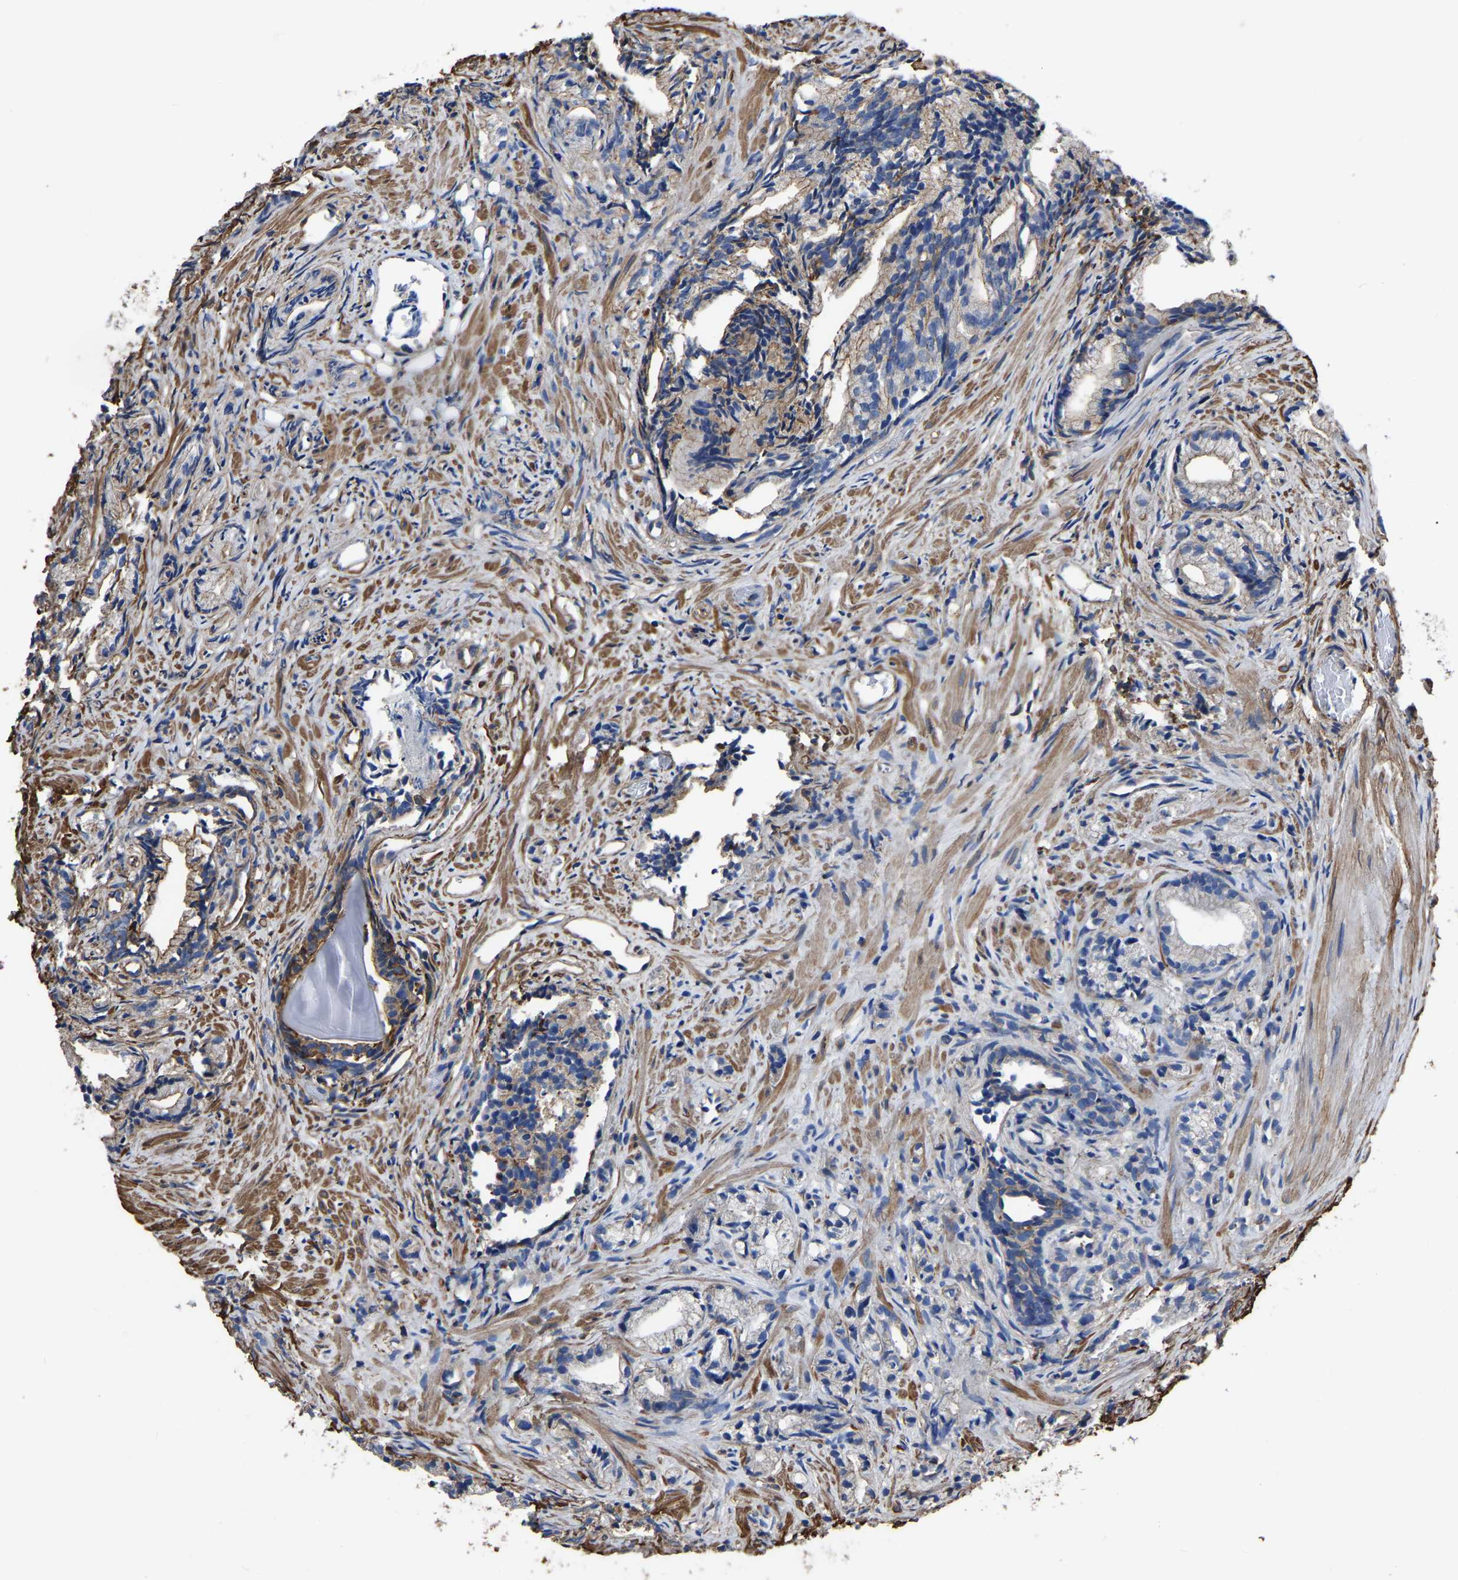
{"staining": {"intensity": "negative", "quantity": "none", "location": "none"}, "tissue": "prostate cancer", "cell_type": "Tumor cells", "image_type": "cancer", "snomed": [{"axis": "morphology", "description": "Adenocarcinoma, Low grade"}, {"axis": "topography", "description": "Prostate"}], "caption": "High power microscopy micrograph of an immunohistochemistry (IHC) photomicrograph of low-grade adenocarcinoma (prostate), revealing no significant expression in tumor cells.", "gene": "ARMT1", "patient": {"sex": "male", "age": 89}}